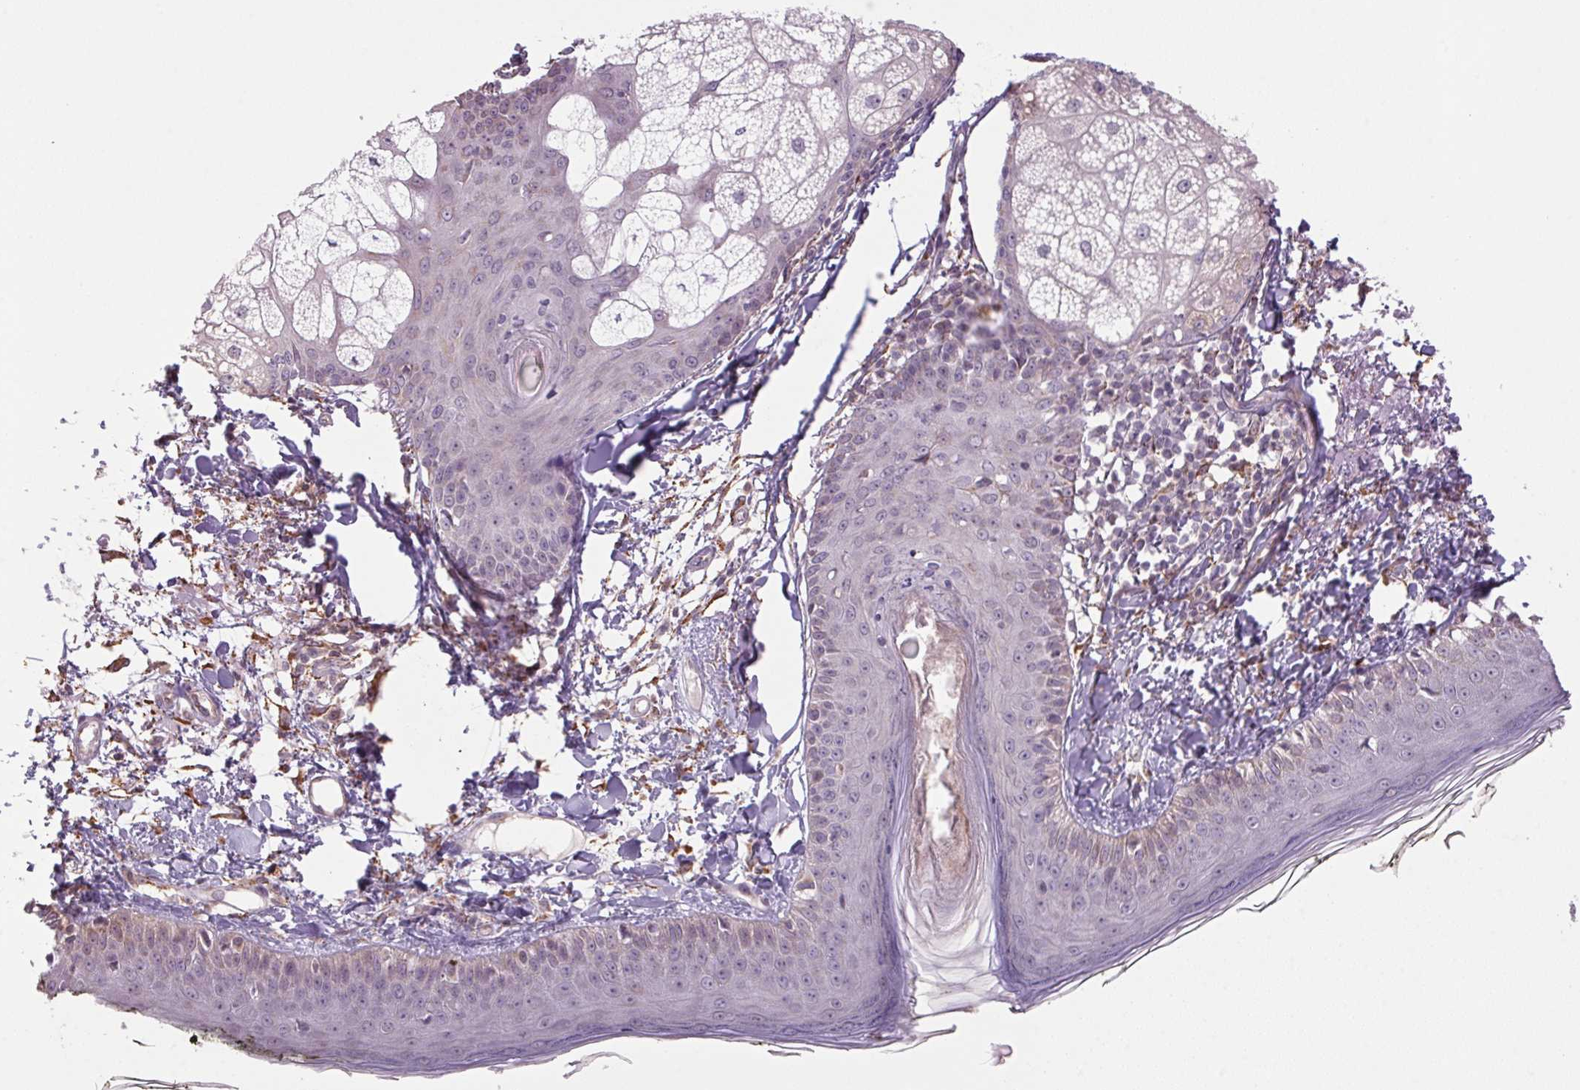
{"staining": {"intensity": "moderate", "quantity": ">75%", "location": "cytoplasmic/membranous"}, "tissue": "skin", "cell_type": "Fibroblasts", "image_type": "normal", "snomed": [{"axis": "morphology", "description": "Normal tissue, NOS"}, {"axis": "topography", "description": "Skin"}], "caption": "Normal skin exhibits moderate cytoplasmic/membranous positivity in about >75% of fibroblasts, visualized by immunohistochemistry. (brown staining indicates protein expression, while blue staining denotes nuclei).", "gene": "AKR1E2", "patient": {"sex": "male", "age": 76}}